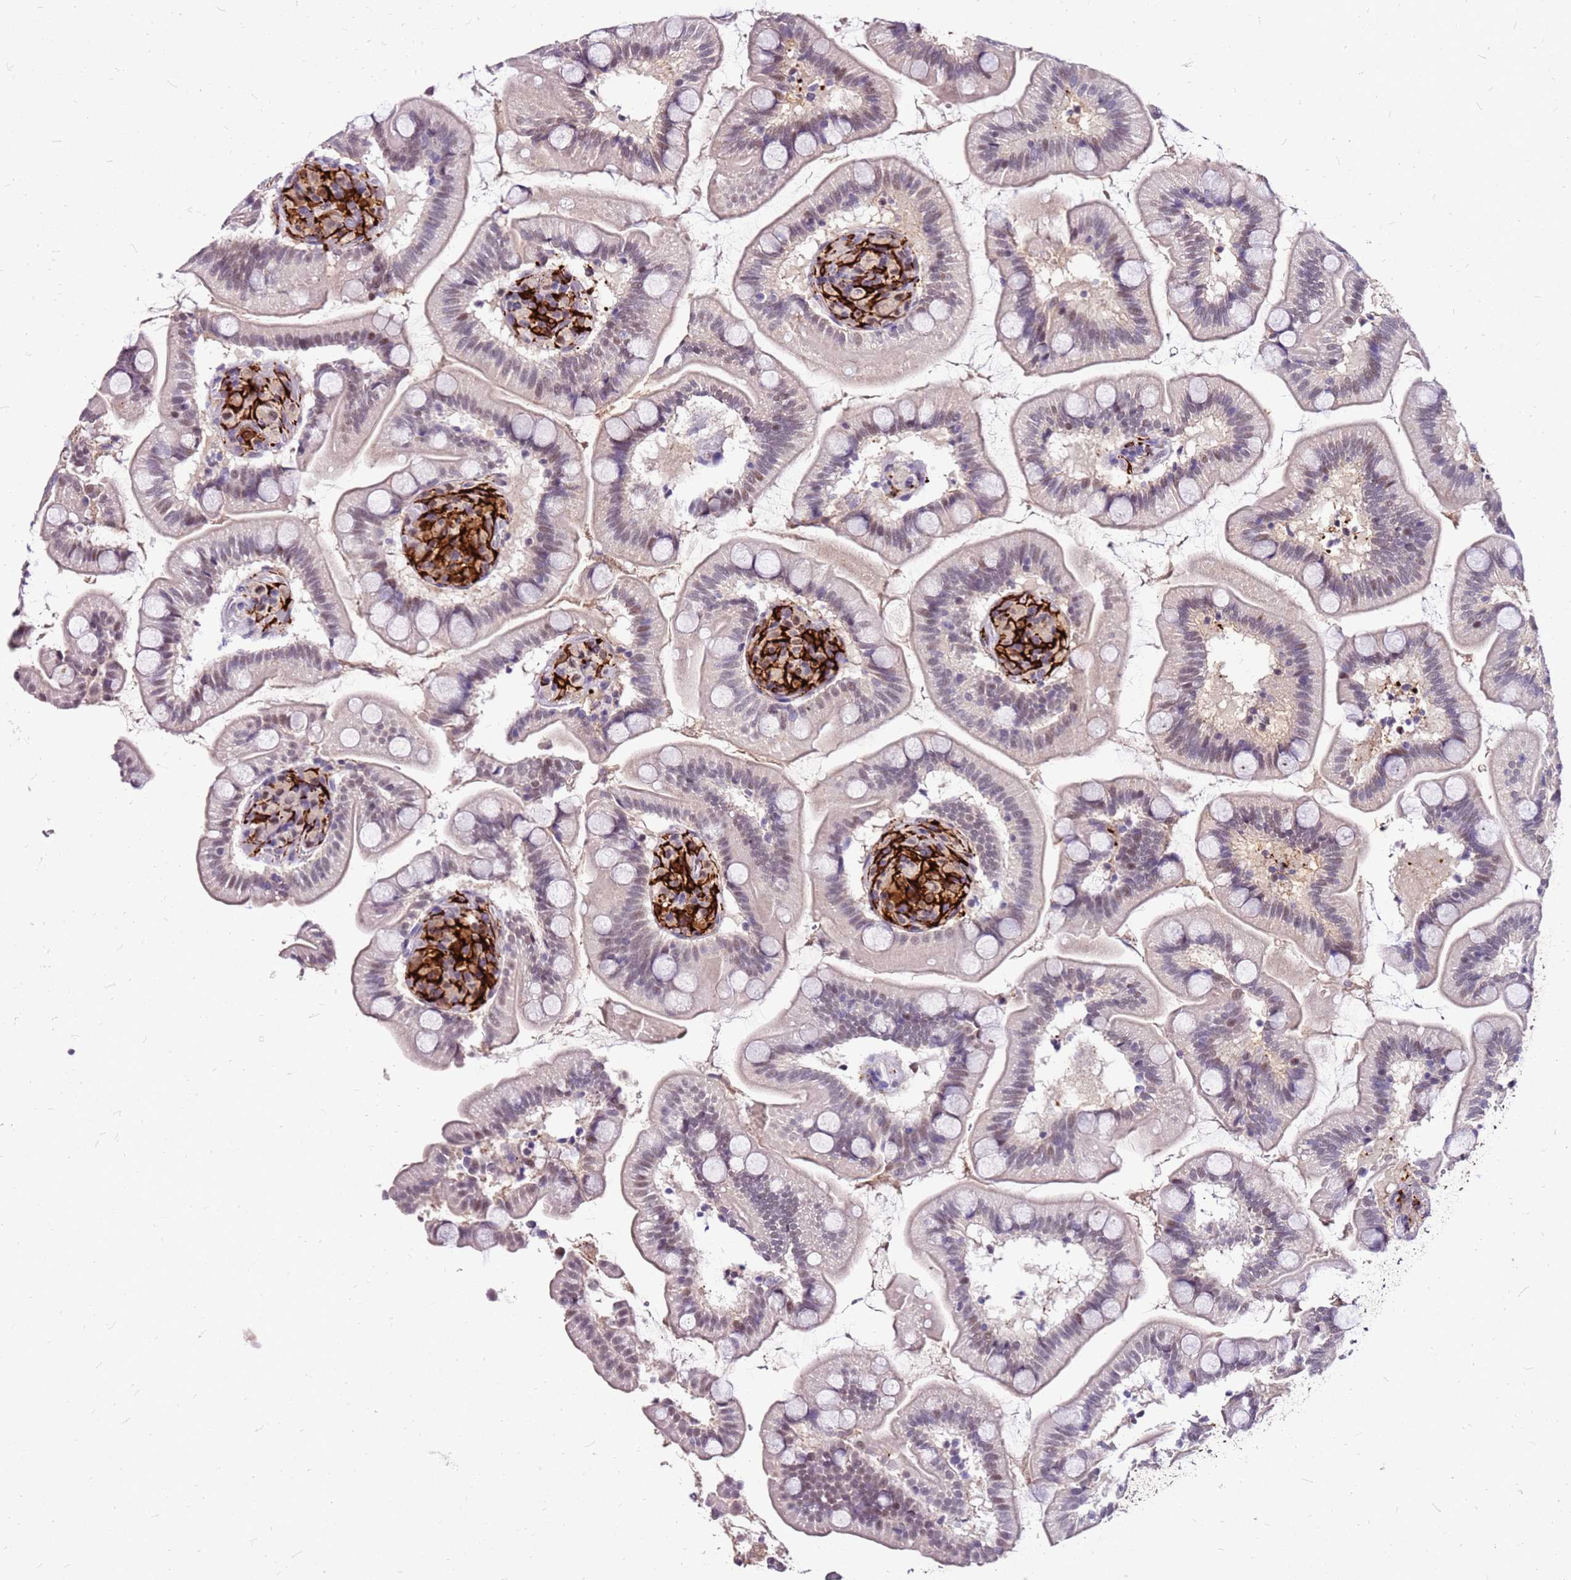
{"staining": {"intensity": "weak", "quantity": "25%-75%", "location": "nuclear"}, "tissue": "small intestine", "cell_type": "Glandular cells", "image_type": "normal", "snomed": [{"axis": "morphology", "description": "Normal tissue, NOS"}, {"axis": "topography", "description": "Small intestine"}], "caption": "High-magnification brightfield microscopy of unremarkable small intestine stained with DAB (brown) and counterstained with hematoxylin (blue). glandular cells exhibit weak nuclear staining is present in approximately25%-75% of cells.", "gene": "ALDH1A3", "patient": {"sex": "female", "age": 64}}